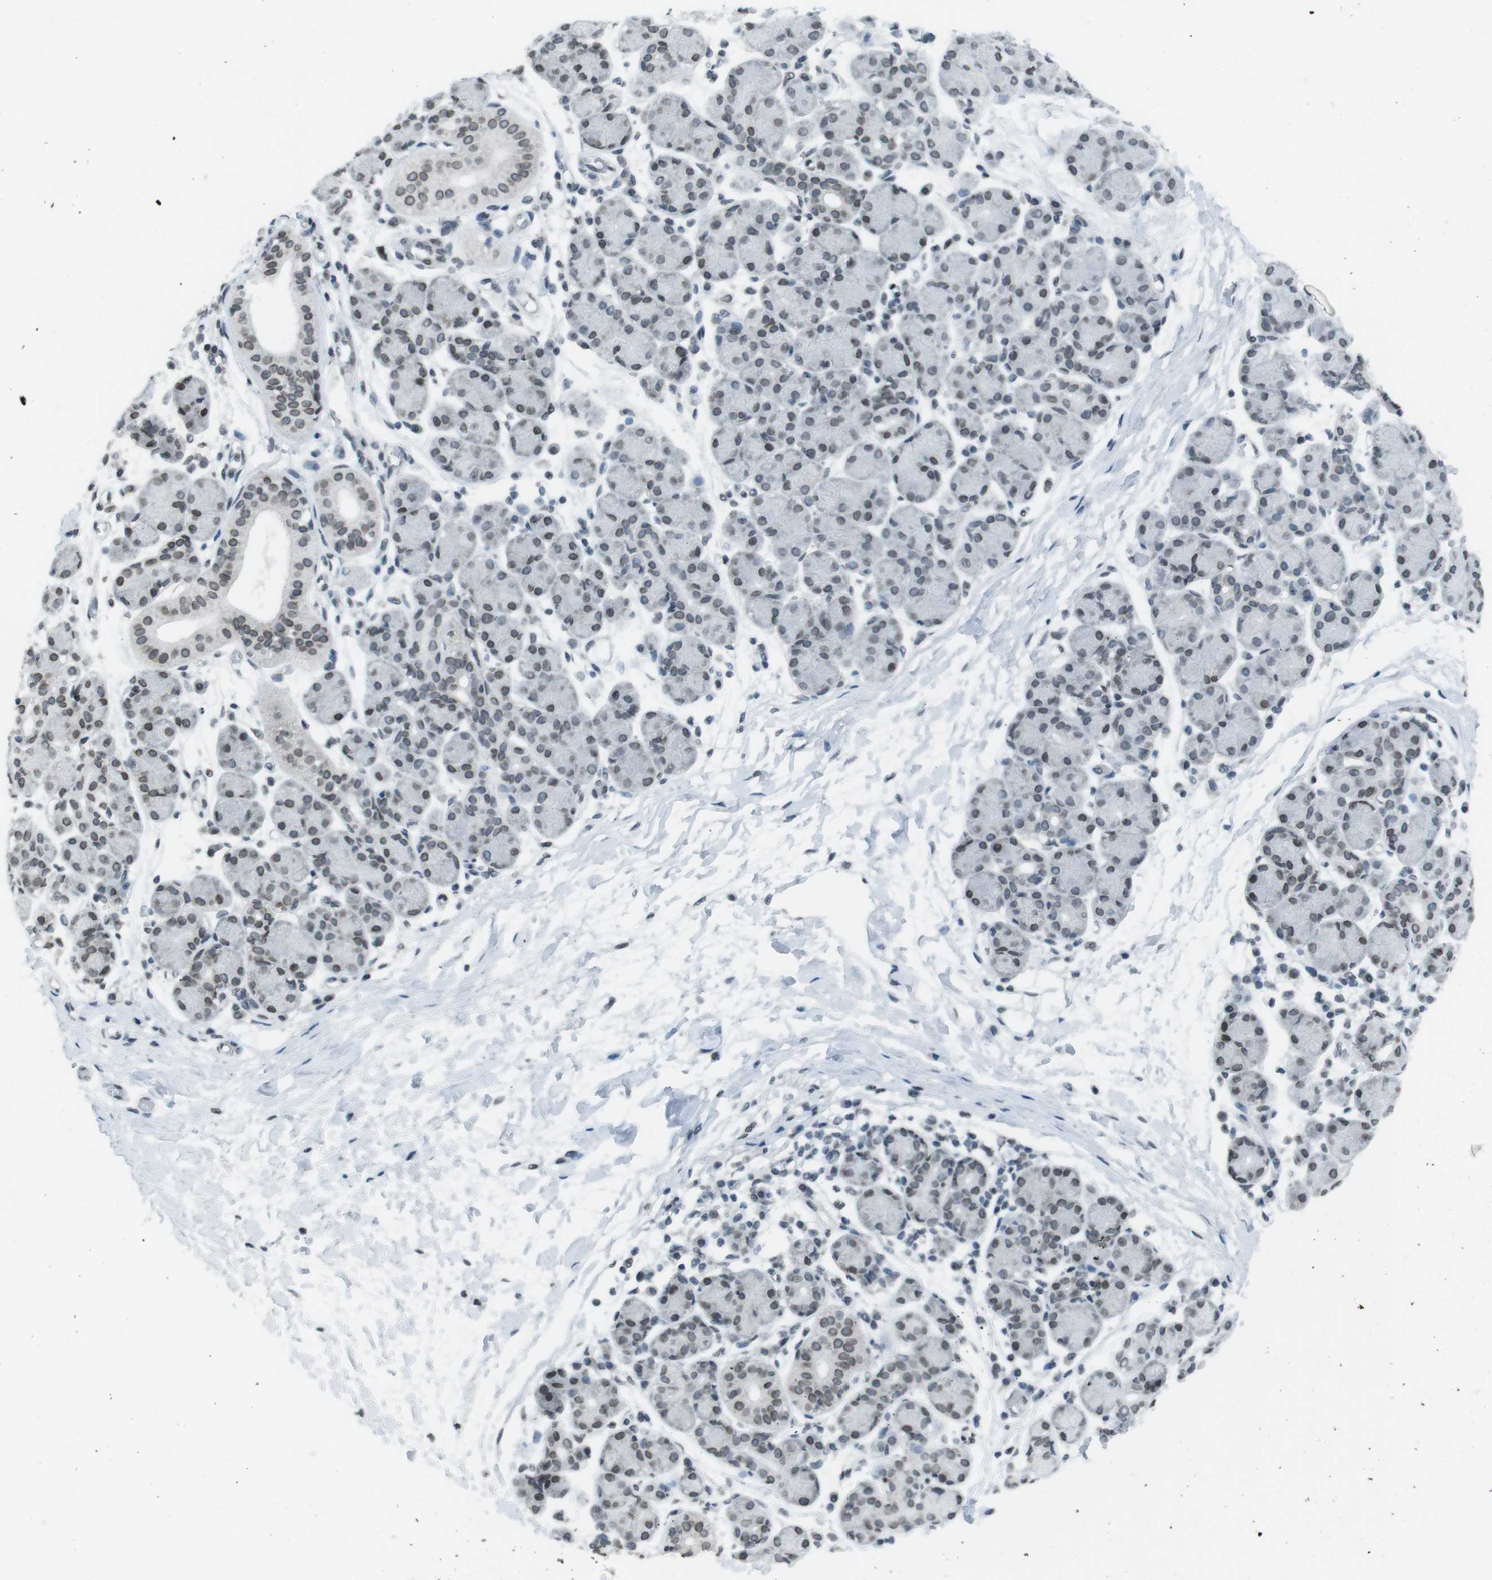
{"staining": {"intensity": "weak", "quantity": "25%-75%", "location": "cytoplasmic/membranous,nuclear"}, "tissue": "salivary gland", "cell_type": "Glandular cells", "image_type": "normal", "snomed": [{"axis": "morphology", "description": "Normal tissue, NOS"}, {"axis": "morphology", "description": "Inflammation, NOS"}, {"axis": "topography", "description": "Lymph node"}, {"axis": "topography", "description": "Salivary gland"}], "caption": "Weak cytoplasmic/membranous,nuclear protein expression is seen in approximately 25%-75% of glandular cells in salivary gland. The staining was performed using DAB (3,3'-diaminobenzidine), with brown indicating positive protein expression. Nuclei are stained blue with hematoxylin.", "gene": "MAD1L1", "patient": {"sex": "male", "age": 3}}